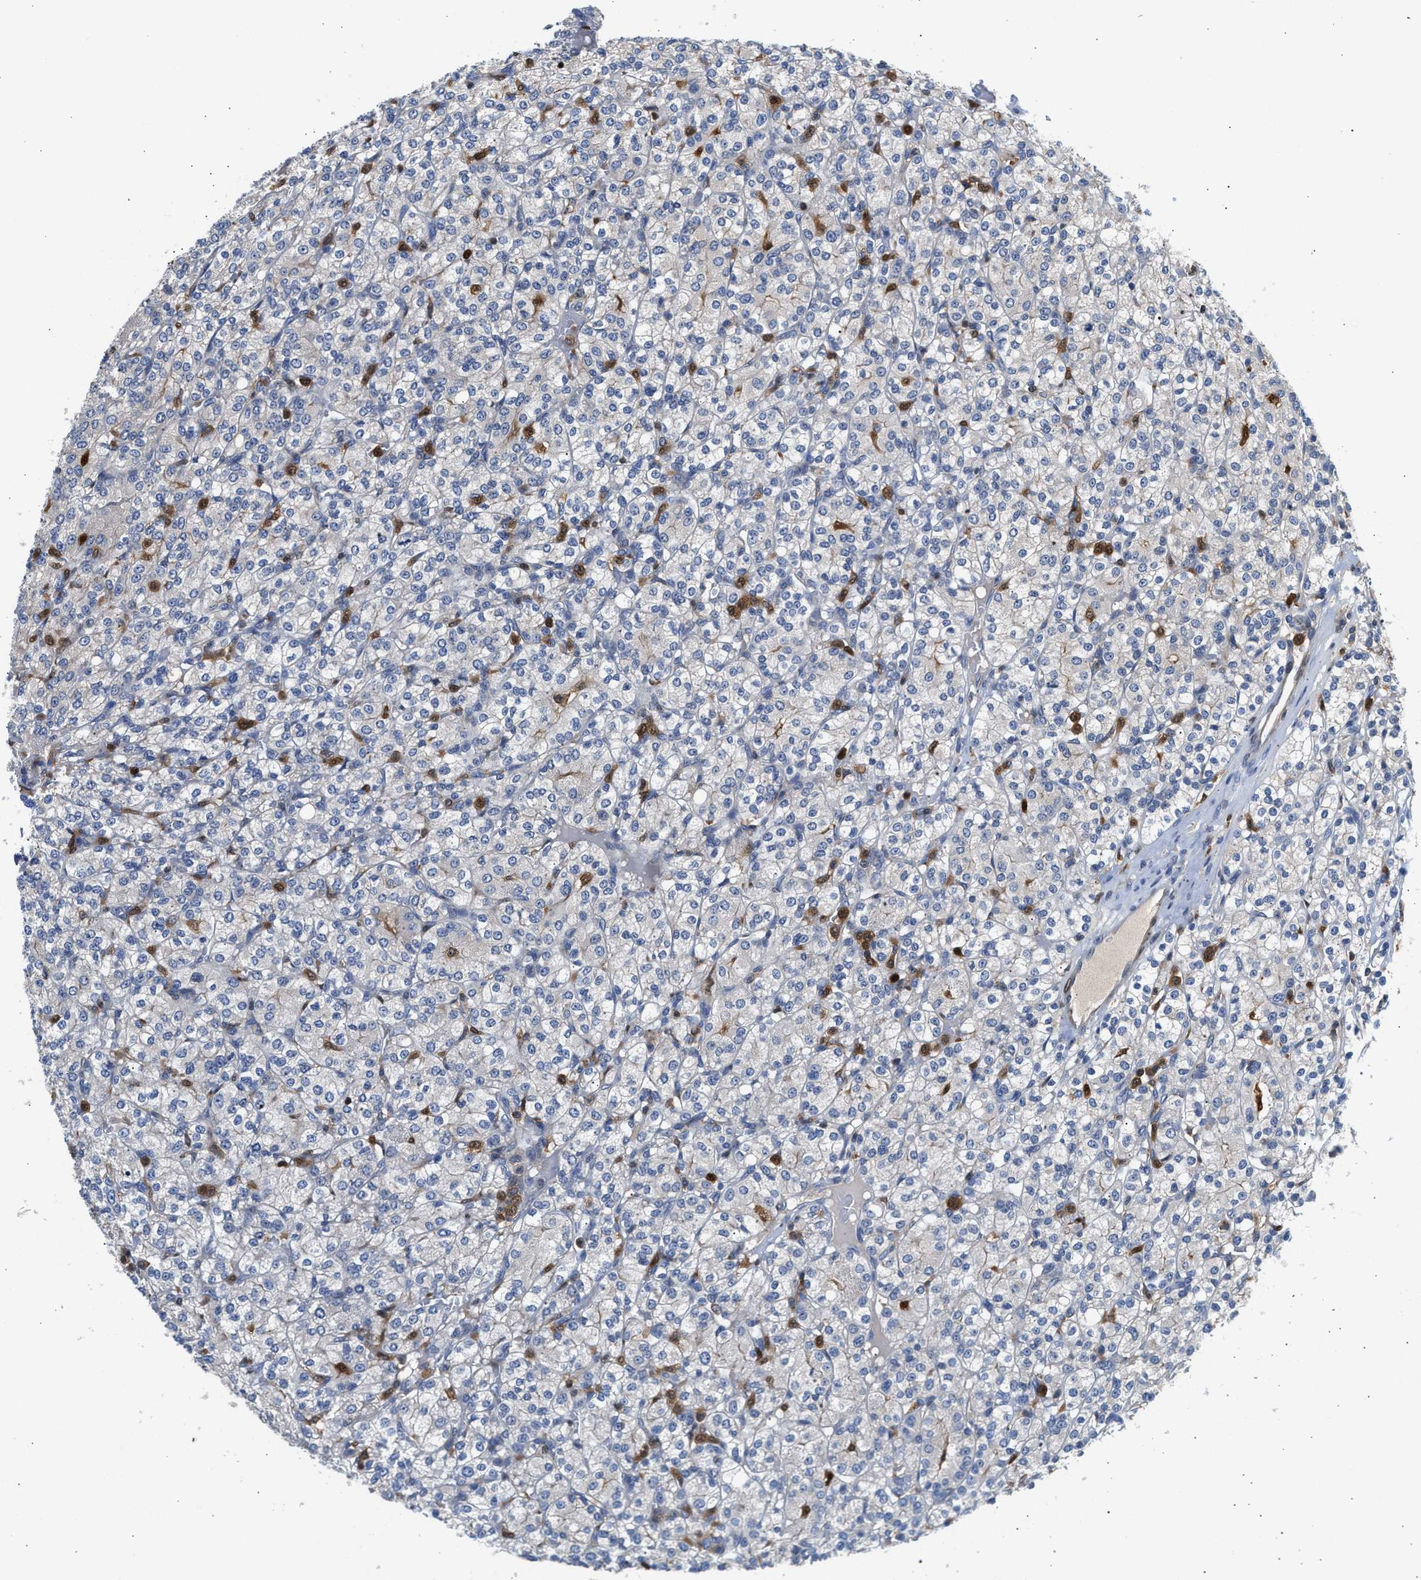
{"staining": {"intensity": "weak", "quantity": "<25%", "location": "cytoplasmic/membranous"}, "tissue": "renal cancer", "cell_type": "Tumor cells", "image_type": "cancer", "snomed": [{"axis": "morphology", "description": "Adenocarcinoma, NOS"}, {"axis": "topography", "description": "Kidney"}], "caption": "Tumor cells are negative for brown protein staining in adenocarcinoma (renal).", "gene": "SLIT2", "patient": {"sex": "male", "age": 77}}